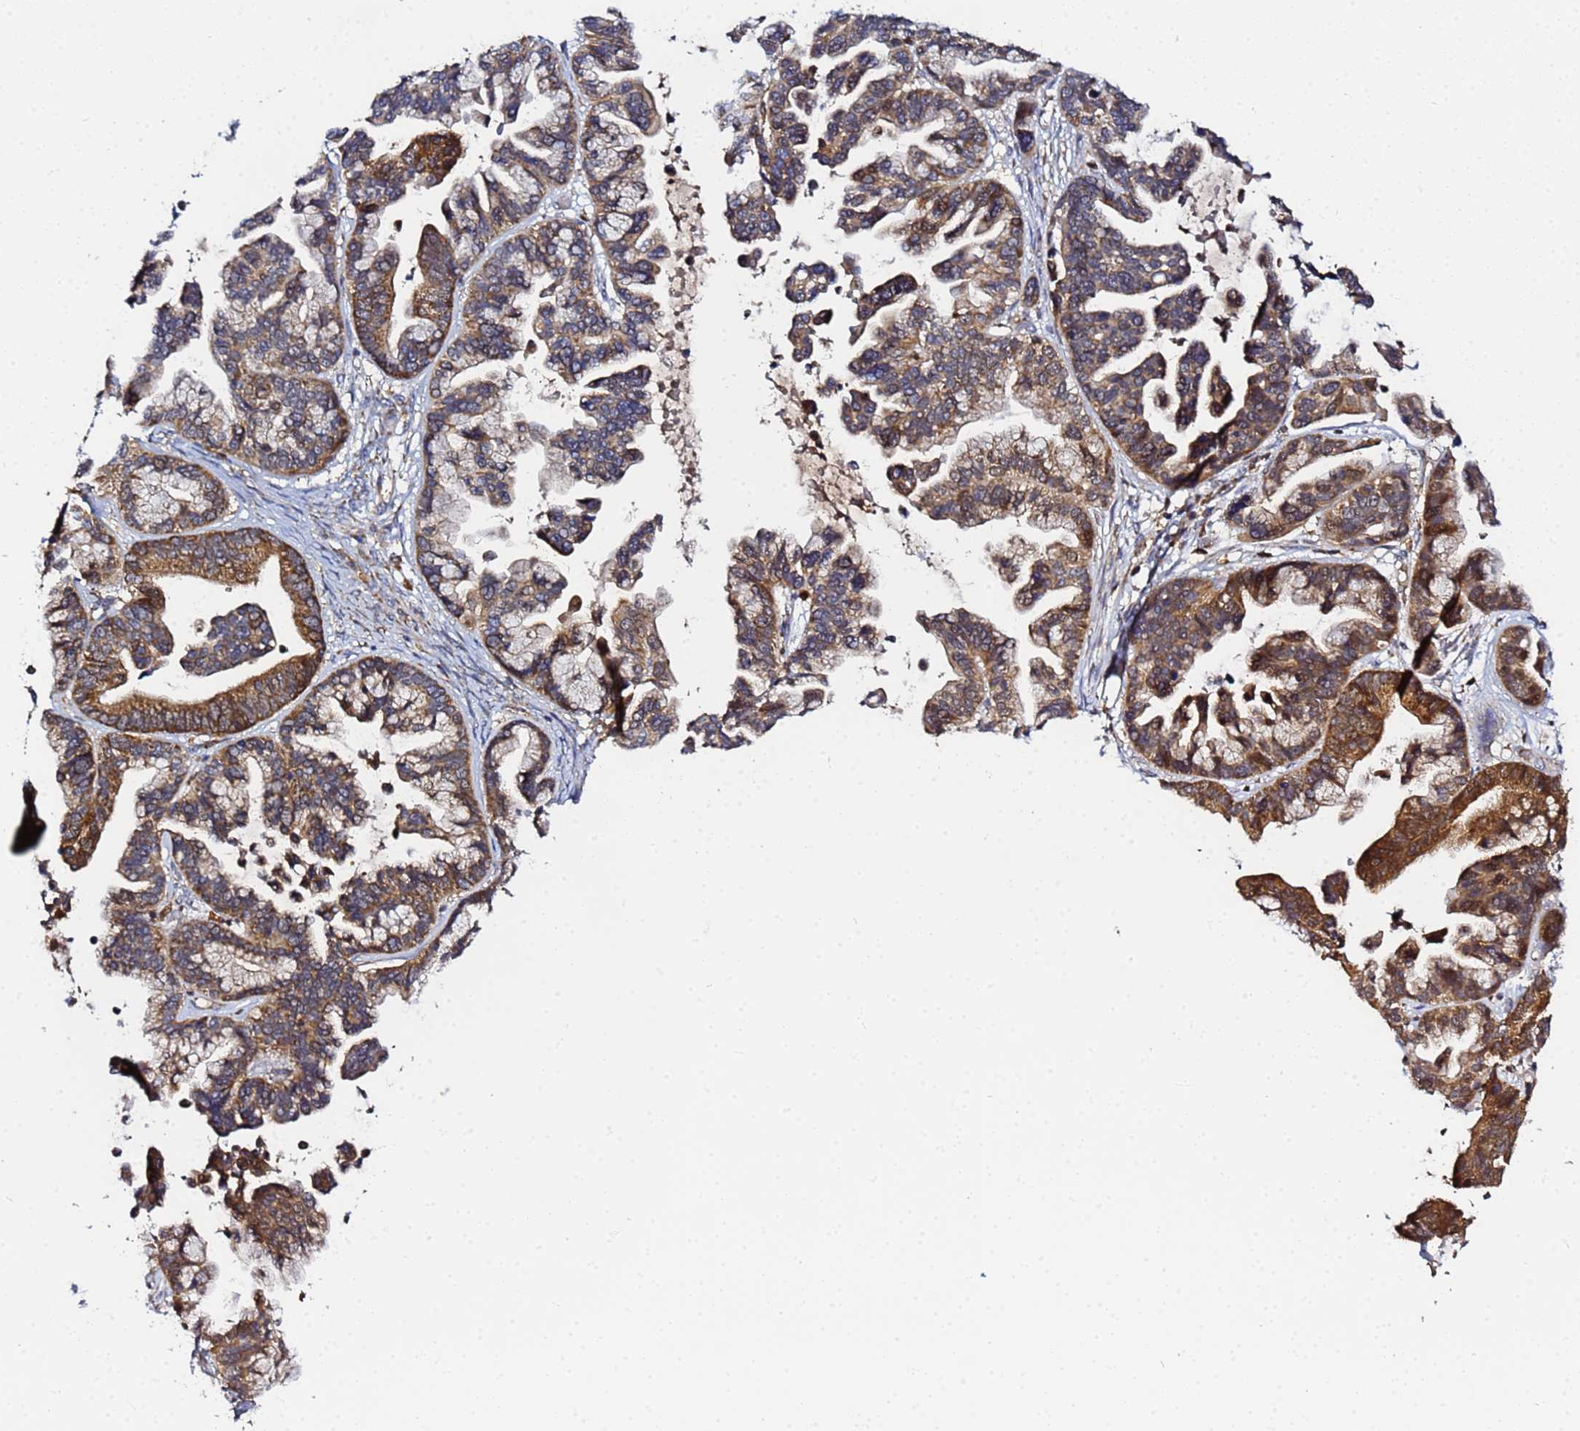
{"staining": {"intensity": "strong", "quantity": ">75%", "location": "cytoplasmic/membranous"}, "tissue": "ovarian cancer", "cell_type": "Tumor cells", "image_type": "cancer", "snomed": [{"axis": "morphology", "description": "Cystadenocarcinoma, serous, NOS"}, {"axis": "topography", "description": "Ovary"}], "caption": "Protein expression analysis of serous cystadenocarcinoma (ovarian) reveals strong cytoplasmic/membranous positivity in about >75% of tumor cells. (DAB IHC with brightfield microscopy, high magnification).", "gene": "CCDC127", "patient": {"sex": "female", "age": 56}}